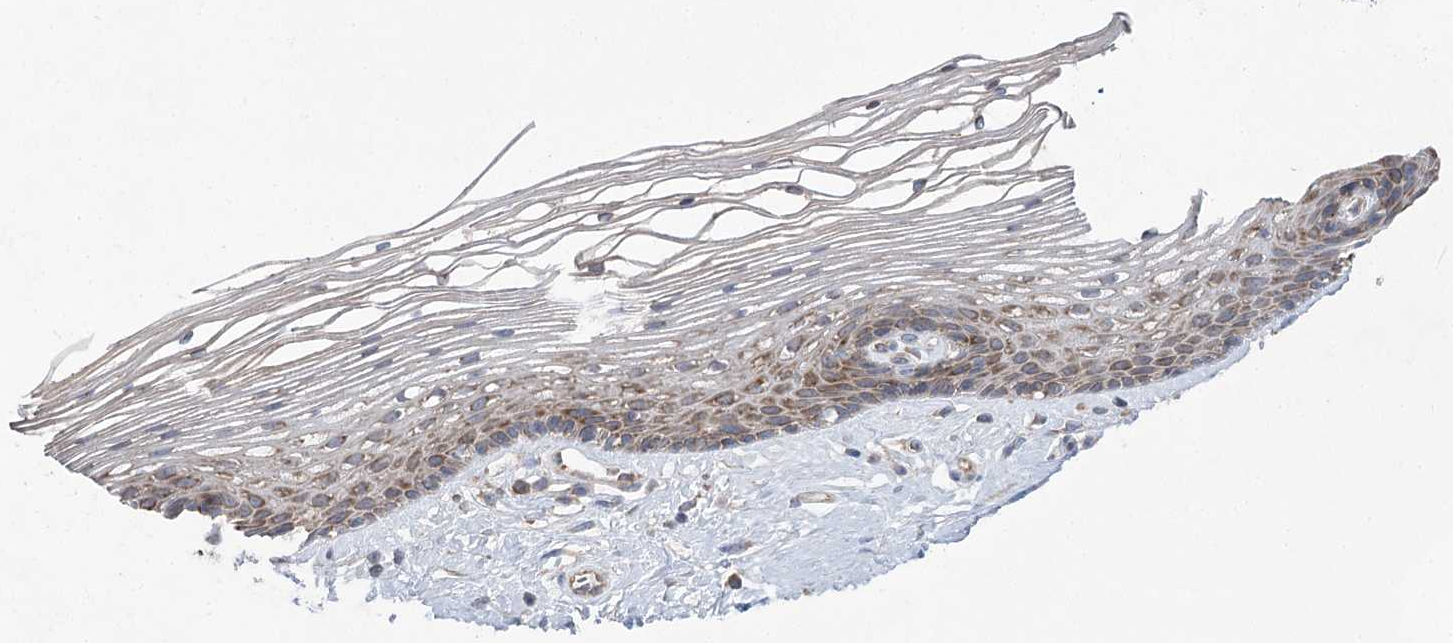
{"staining": {"intensity": "moderate", "quantity": ">75%", "location": "cytoplasmic/membranous"}, "tissue": "vagina", "cell_type": "Squamous epithelial cells", "image_type": "normal", "snomed": [{"axis": "morphology", "description": "Normal tissue, NOS"}, {"axis": "topography", "description": "Vagina"}], "caption": "The photomicrograph demonstrates a brown stain indicating the presence of a protein in the cytoplasmic/membranous of squamous epithelial cells in vagina.", "gene": "EIF3A", "patient": {"sex": "female", "age": 46}}